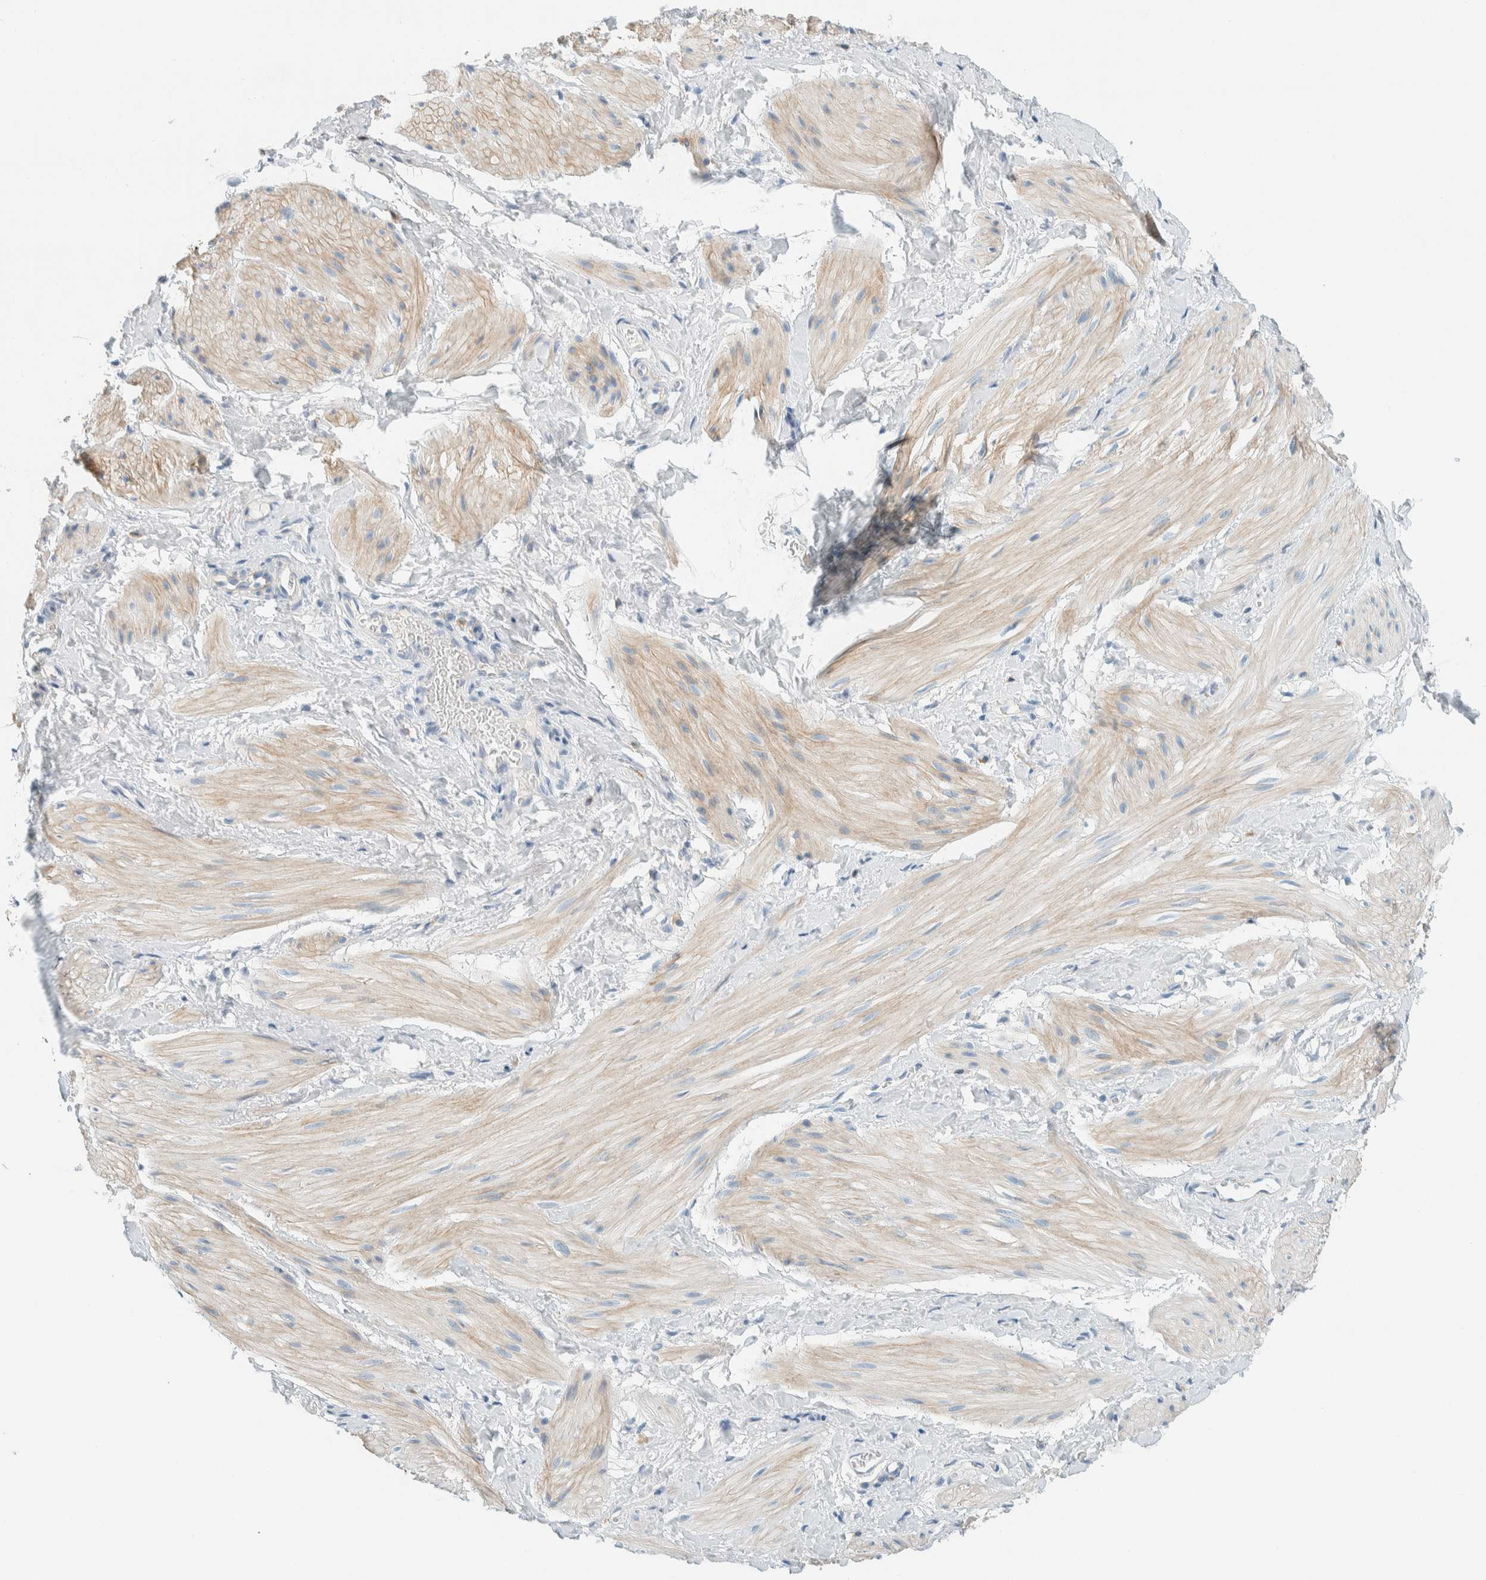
{"staining": {"intensity": "negative", "quantity": "none", "location": "none"}, "tissue": "smooth muscle", "cell_type": "Smooth muscle cells", "image_type": "normal", "snomed": [{"axis": "morphology", "description": "Normal tissue, NOS"}, {"axis": "topography", "description": "Smooth muscle"}], "caption": "IHC of normal human smooth muscle reveals no positivity in smooth muscle cells. (Stains: DAB (3,3'-diaminobenzidine) immunohistochemistry (IHC) with hematoxylin counter stain, Microscopy: brightfield microscopy at high magnification).", "gene": "SLFN12", "patient": {"sex": "male", "age": 16}}